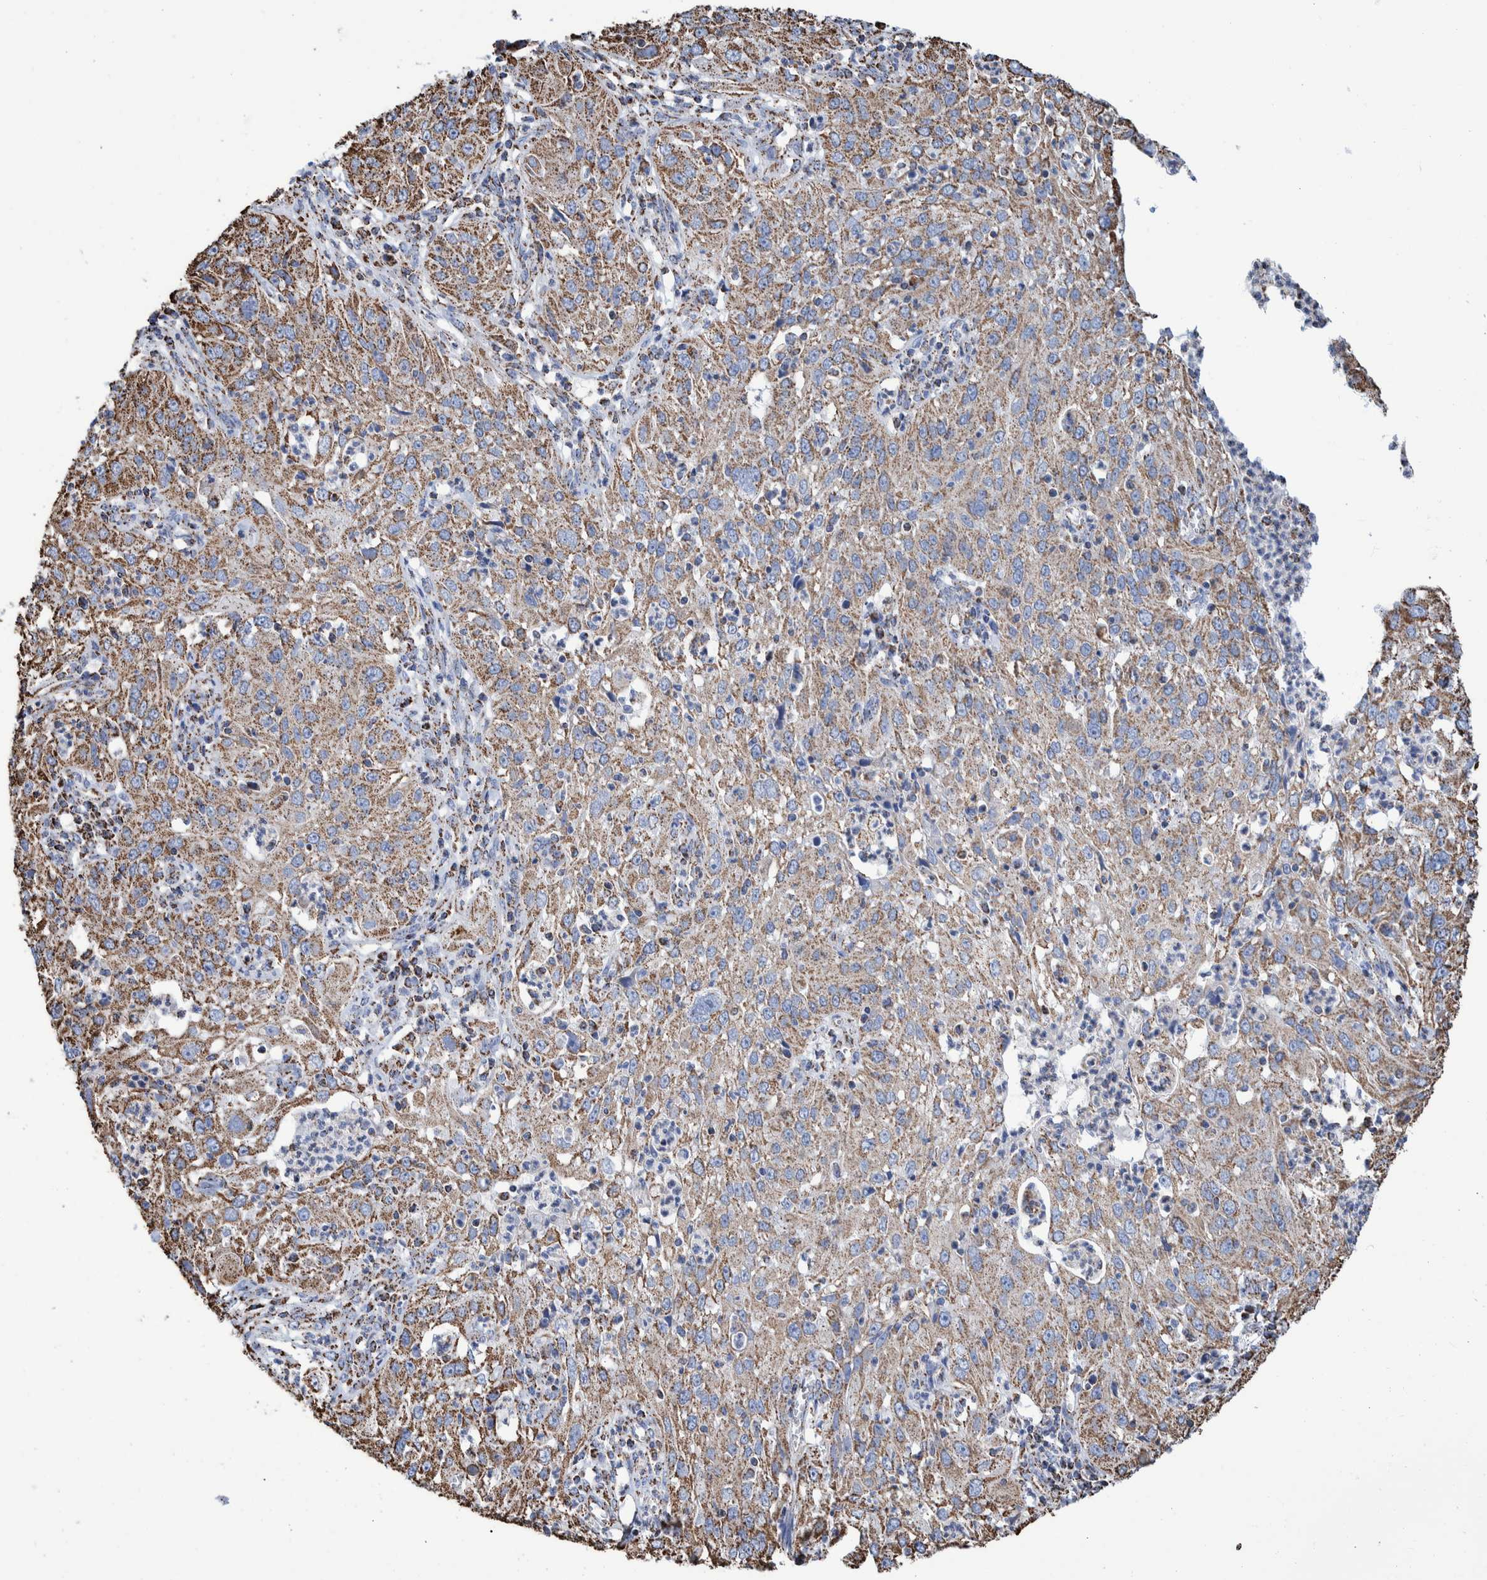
{"staining": {"intensity": "moderate", "quantity": ">75%", "location": "cytoplasmic/membranous"}, "tissue": "cervical cancer", "cell_type": "Tumor cells", "image_type": "cancer", "snomed": [{"axis": "morphology", "description": "Squamous cell carcinoma, NOS"}, {"axis": "topography", "description": "Cervix"}], "caption": "A photomicrograph of human cervical cancer (squamous cell carcinoma) stained for a protein displays moderate cytoplasmic/membranous brown staining in tumor cells.", "gene": "VPS26C", "patient": {"sex": "female", "age": 32}}